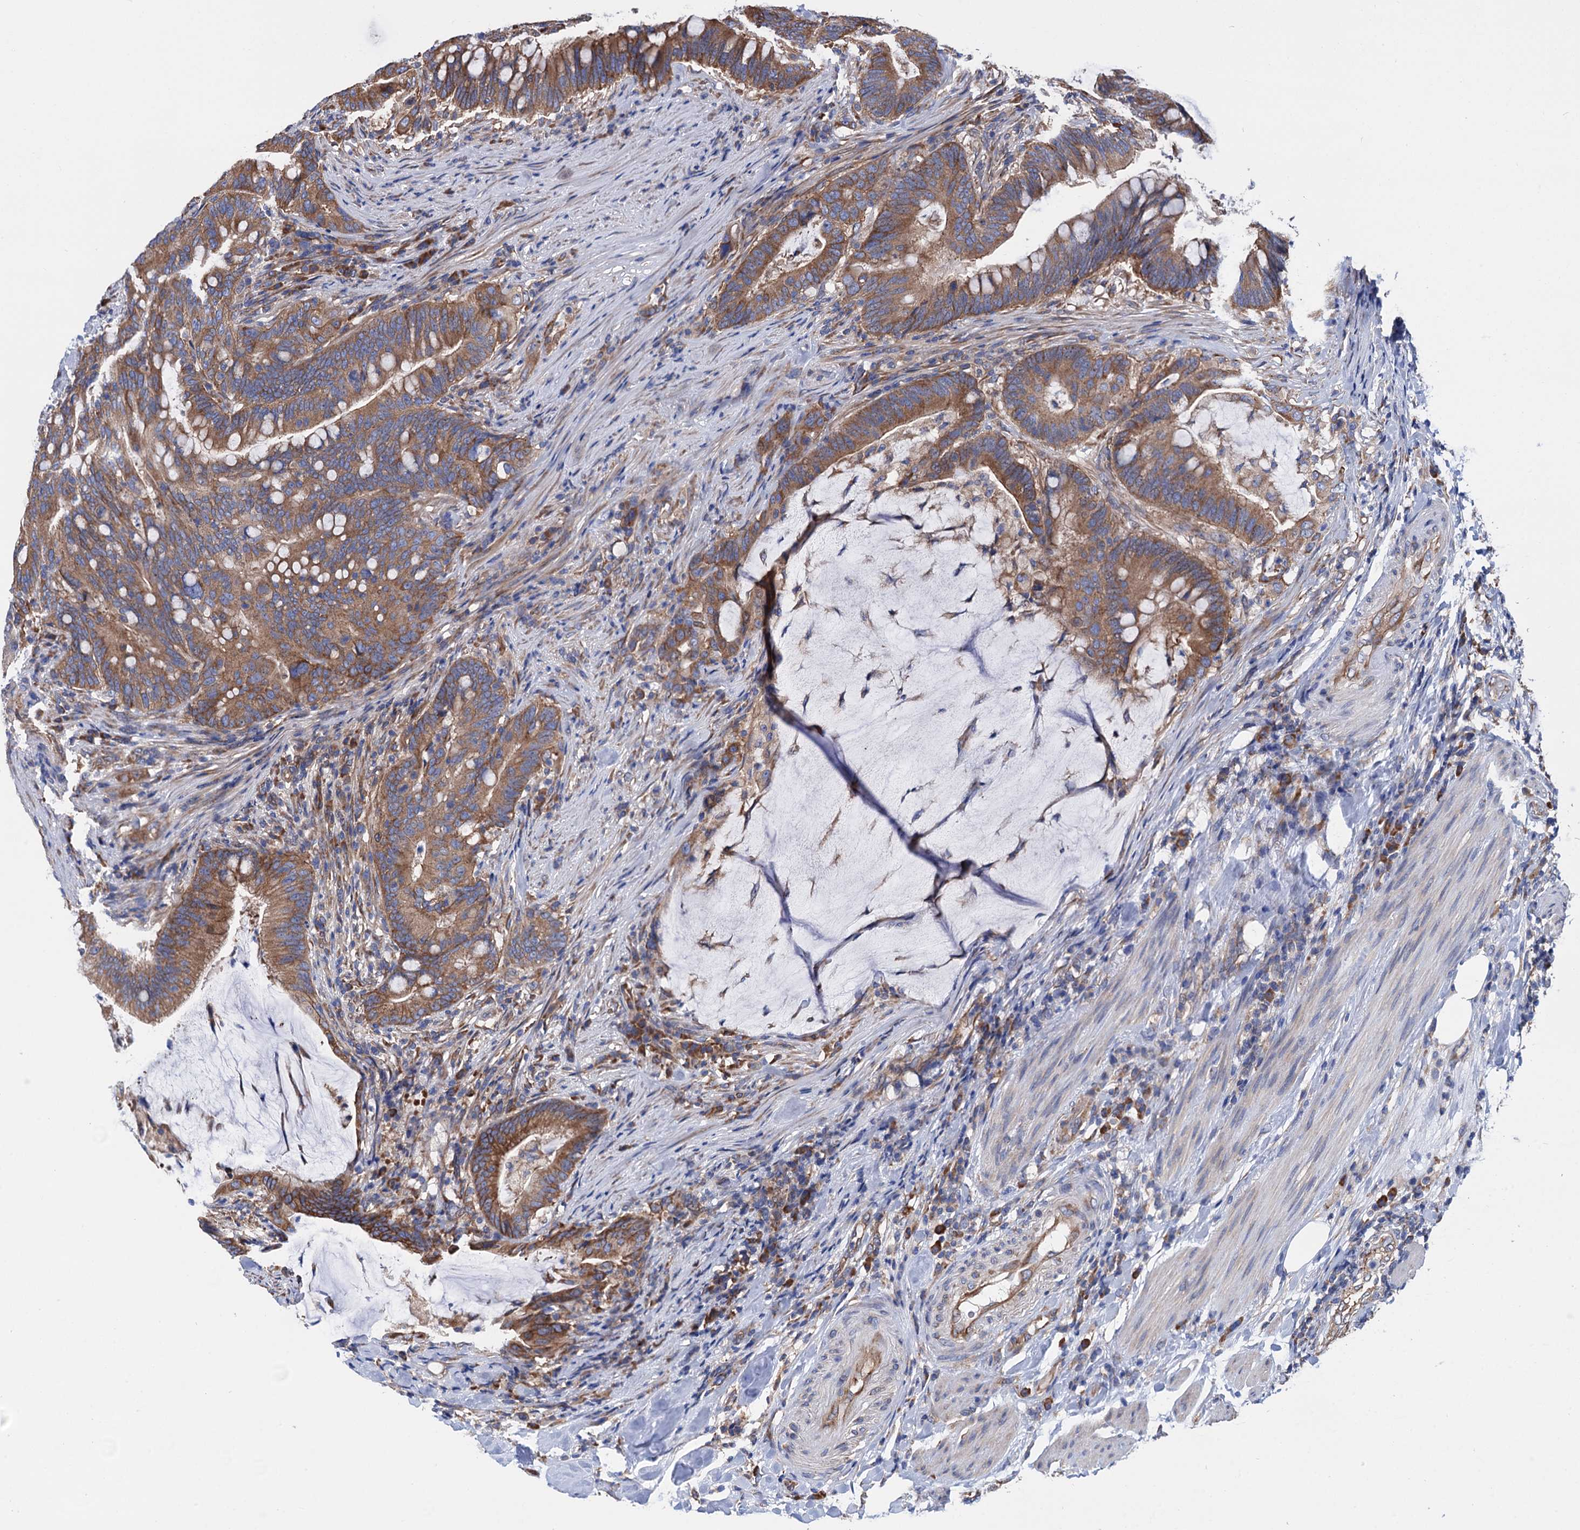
{"staining": {"intensity": "moderate", "quantity": ">75%", "location": "cytoplasmic/membranous"}, "tissue": "colorectal cancer", "cell_type": "Tumor cells", "image_type": "cancer", "snomed": [{"axis": "morphology", "description": "Adenocarcinoma, NOS"}, {"axis": "topography", "description": "Colon"}], "caption": "Immunohistochemical staining of human colorectal cancer (adenocarcinoma) demonstrates medium levels of moderate cytoplasmic/membranous protein positivity in about >75% of tumor cells.", "gene": "SLC12A7", "patient": {"sex": "female", "age": 66}}